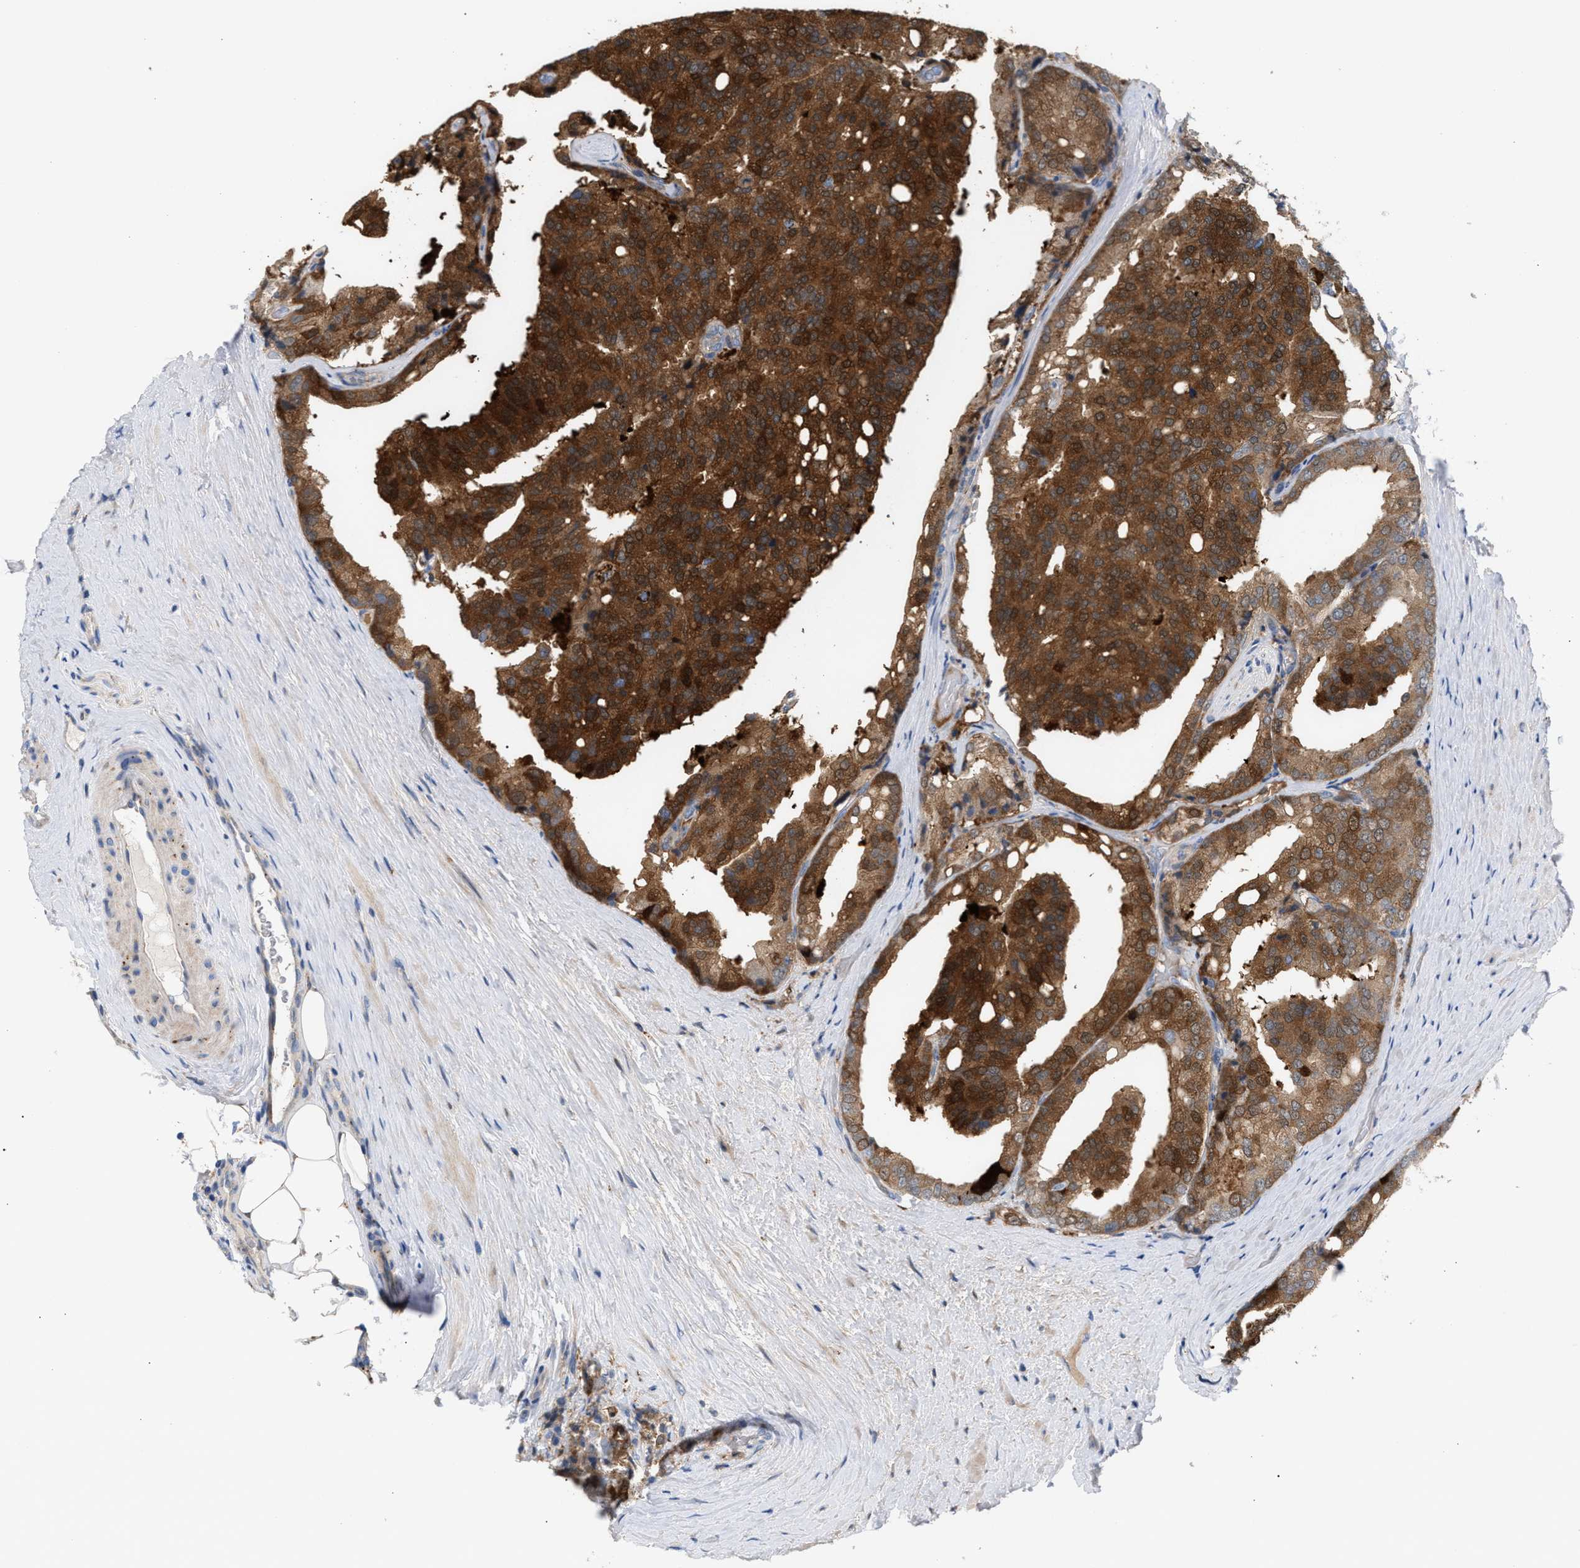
{"staining": {"intensity": "moderate", "quantity": ">75%", "location": "cytoplasmic/membranous"}, "tissue": "prostate cancer", "cell_type": "Tumor cells", "image_type": "cancer", "snomed": [{"axis": "morphology", "description": "Adenocarcinoma, High grade"}, {"axis": "topography", "description": "Prostate"}], "caption": "The histopathology image demonstrates immunohistochemical staining of prostate cancer (high-grade adenocarcinoma). There is moderate cytoplasmic/membranous positivity is appreciated in about >75% of tumor cells.", "gene": "MBTD1", "patient": {"sex": "male", "age": 50}}